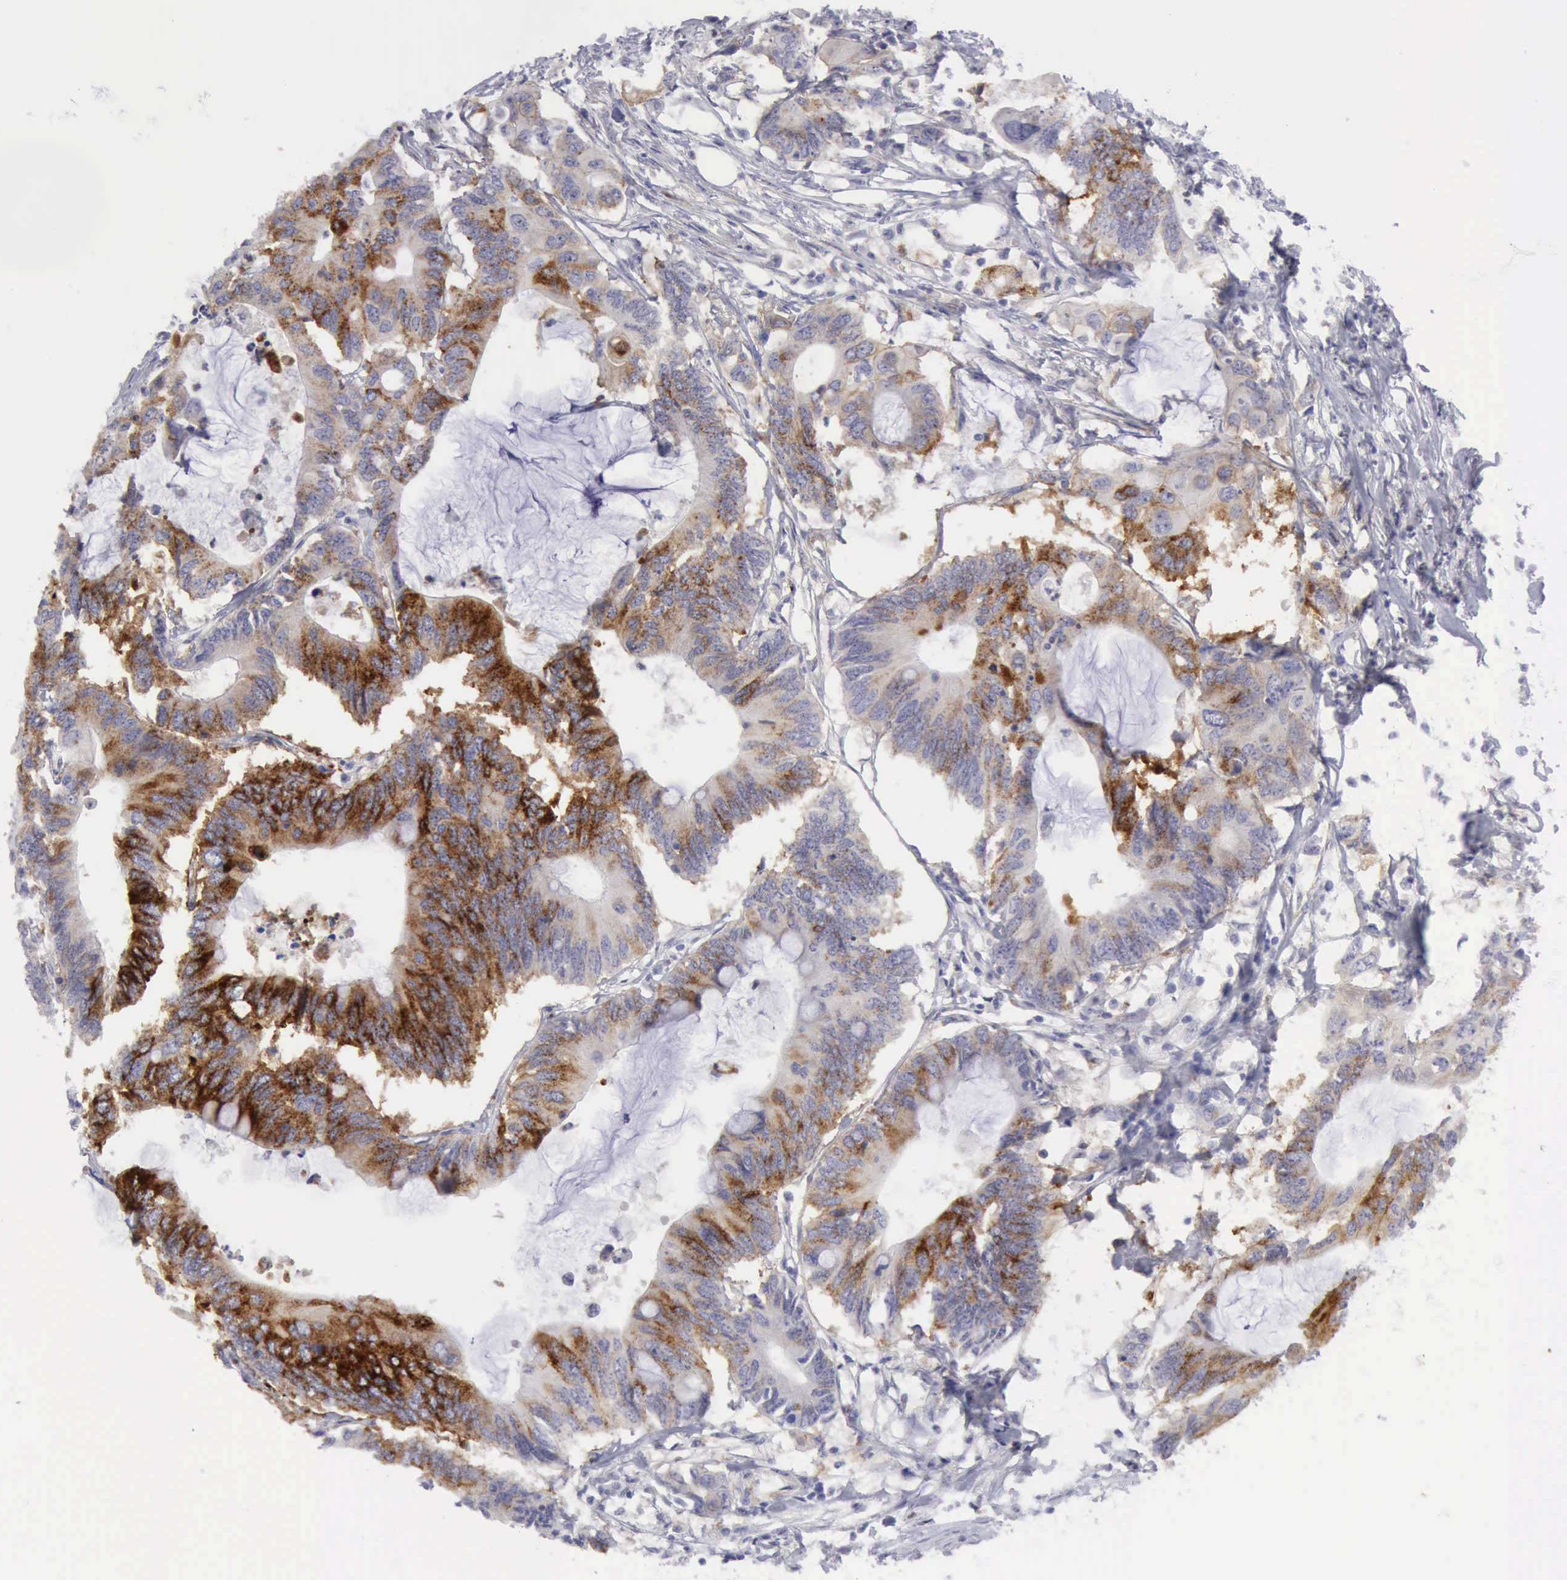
{"staining": {"intensity": "moderate", "quantity": ">75%", "location": "cytoplasmic/membranous"}, "tissue": "colorectal cancer", "cell_type": "Tumor cells", "image_type": "cancer", "snomed": [{"axis": "morphology", "description": "Adenocarcinoma, NOS"}, {"axis": "topography", "description": "Colon"}], "caption": "Immunohistochemistry micrograph of neoplastic tissue: colorectal cancer (adenocarcinoma) stained using IHC exhibits medium levels of moderate protein expression localized specifically in the cytoplasmic/membranous of tumor cells, appearing as a cytoplasmic/membranous brown color.", "gene": "TFRC", "patient": {"sex": "male", "age": 71}}